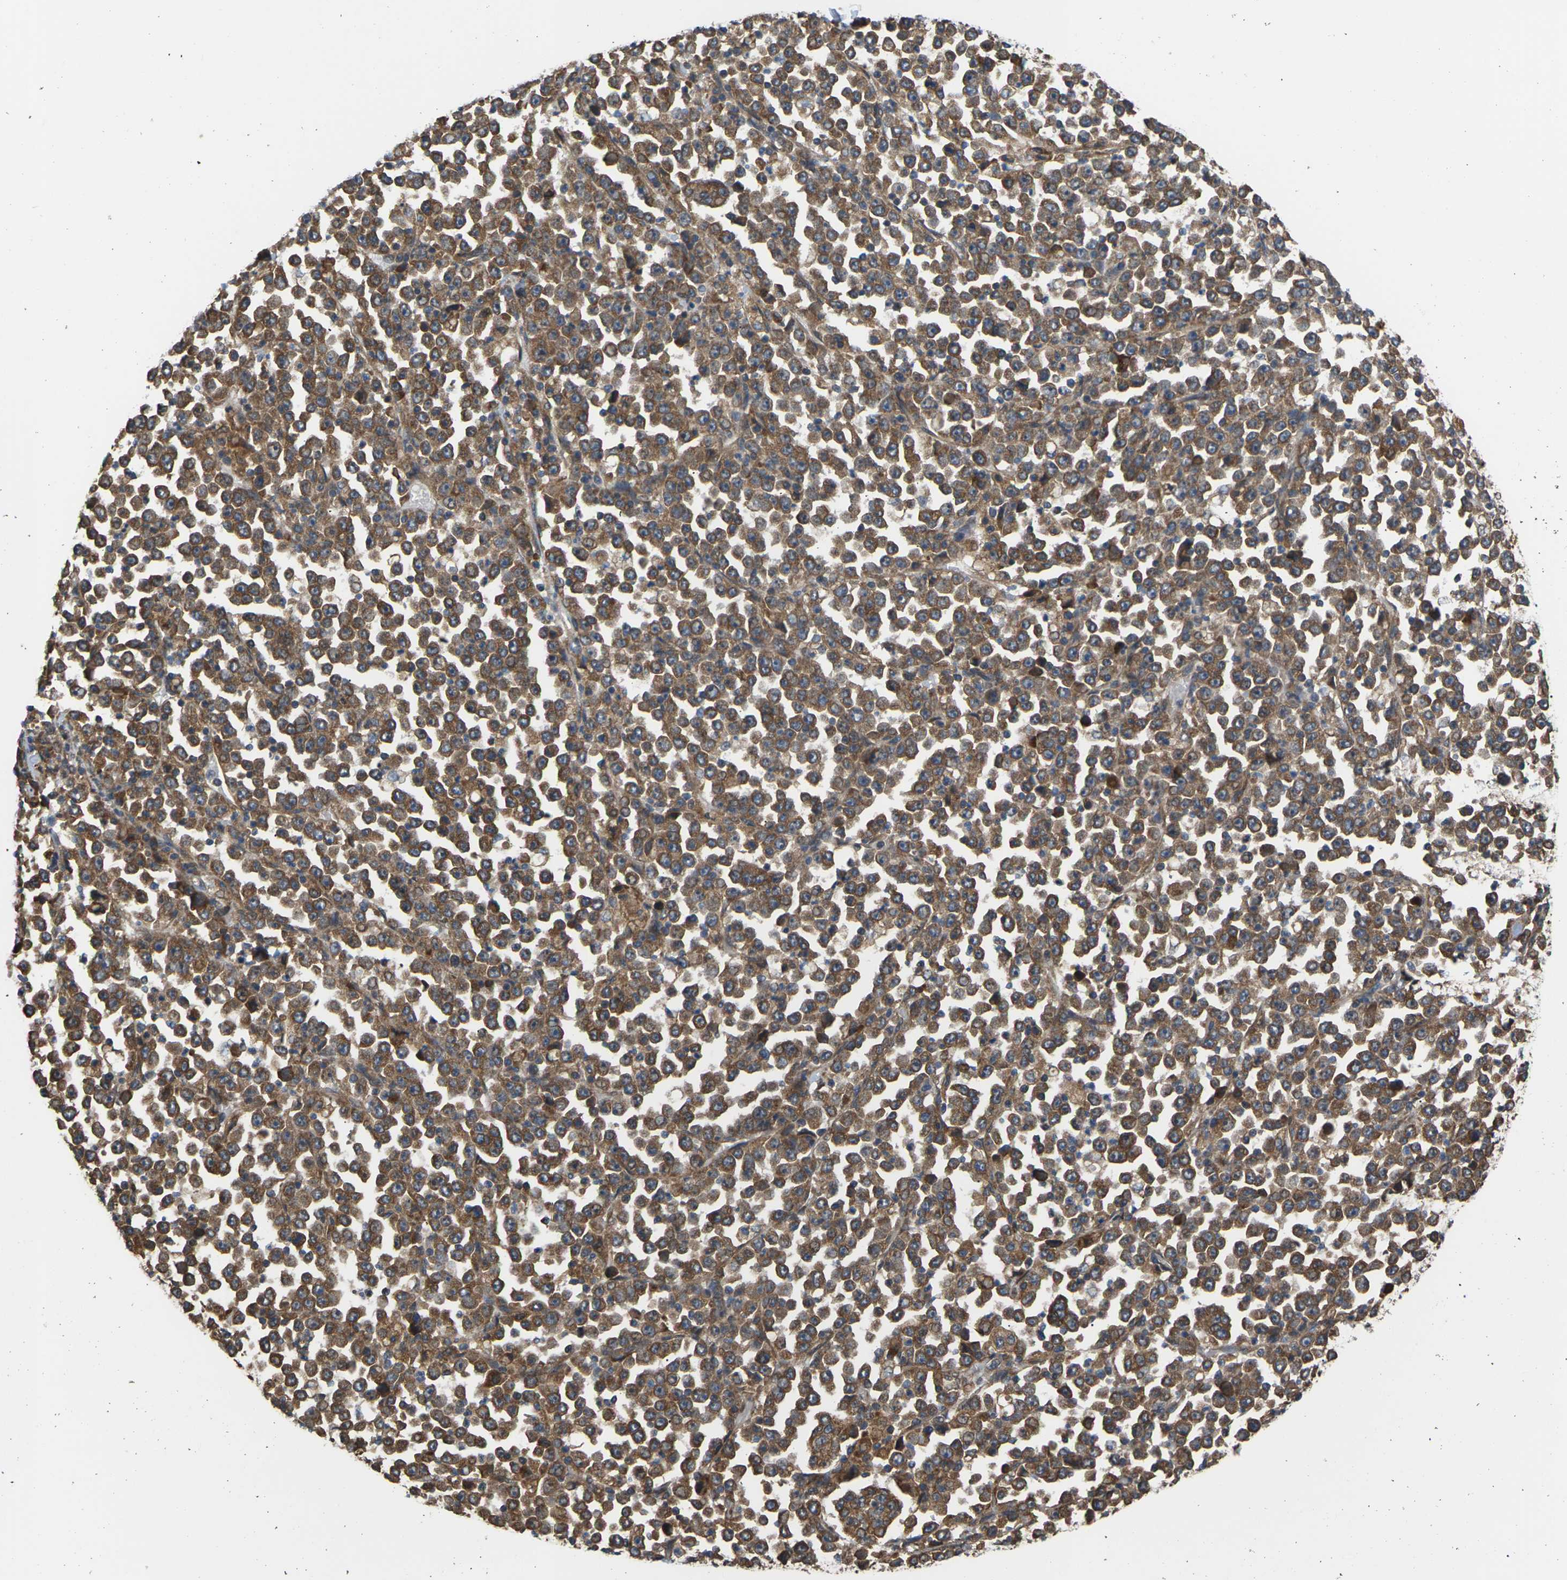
{"staining": {"intensity": "moderate", "quantity": ">75%", "location": "cytoplasmic/membranous"}, "tissue": "stomach cancer", "cell_type": "Tumor cells", "image_type": "cancer", "snomed": [{"axis": "morphology", "description": "Normal tissue, NOS"}, {"axis": "morphology", "description": "Adenocarcinoma, NOS"}, {"axis": "topography", "description": "Stomach, upper"}, {"axis": "topography", "description": "Stomach"}], "caption": "Moderate cytoplasmic/membranous protein positivity is identified in about >75% of tumor cells in stomach adenocarcinoma. Immunohistochemistry stains the protein of interest in brown and the nuclei are stained blue.", "gene": "NRAS", "patient": {"sex": "male", "age": 59}}